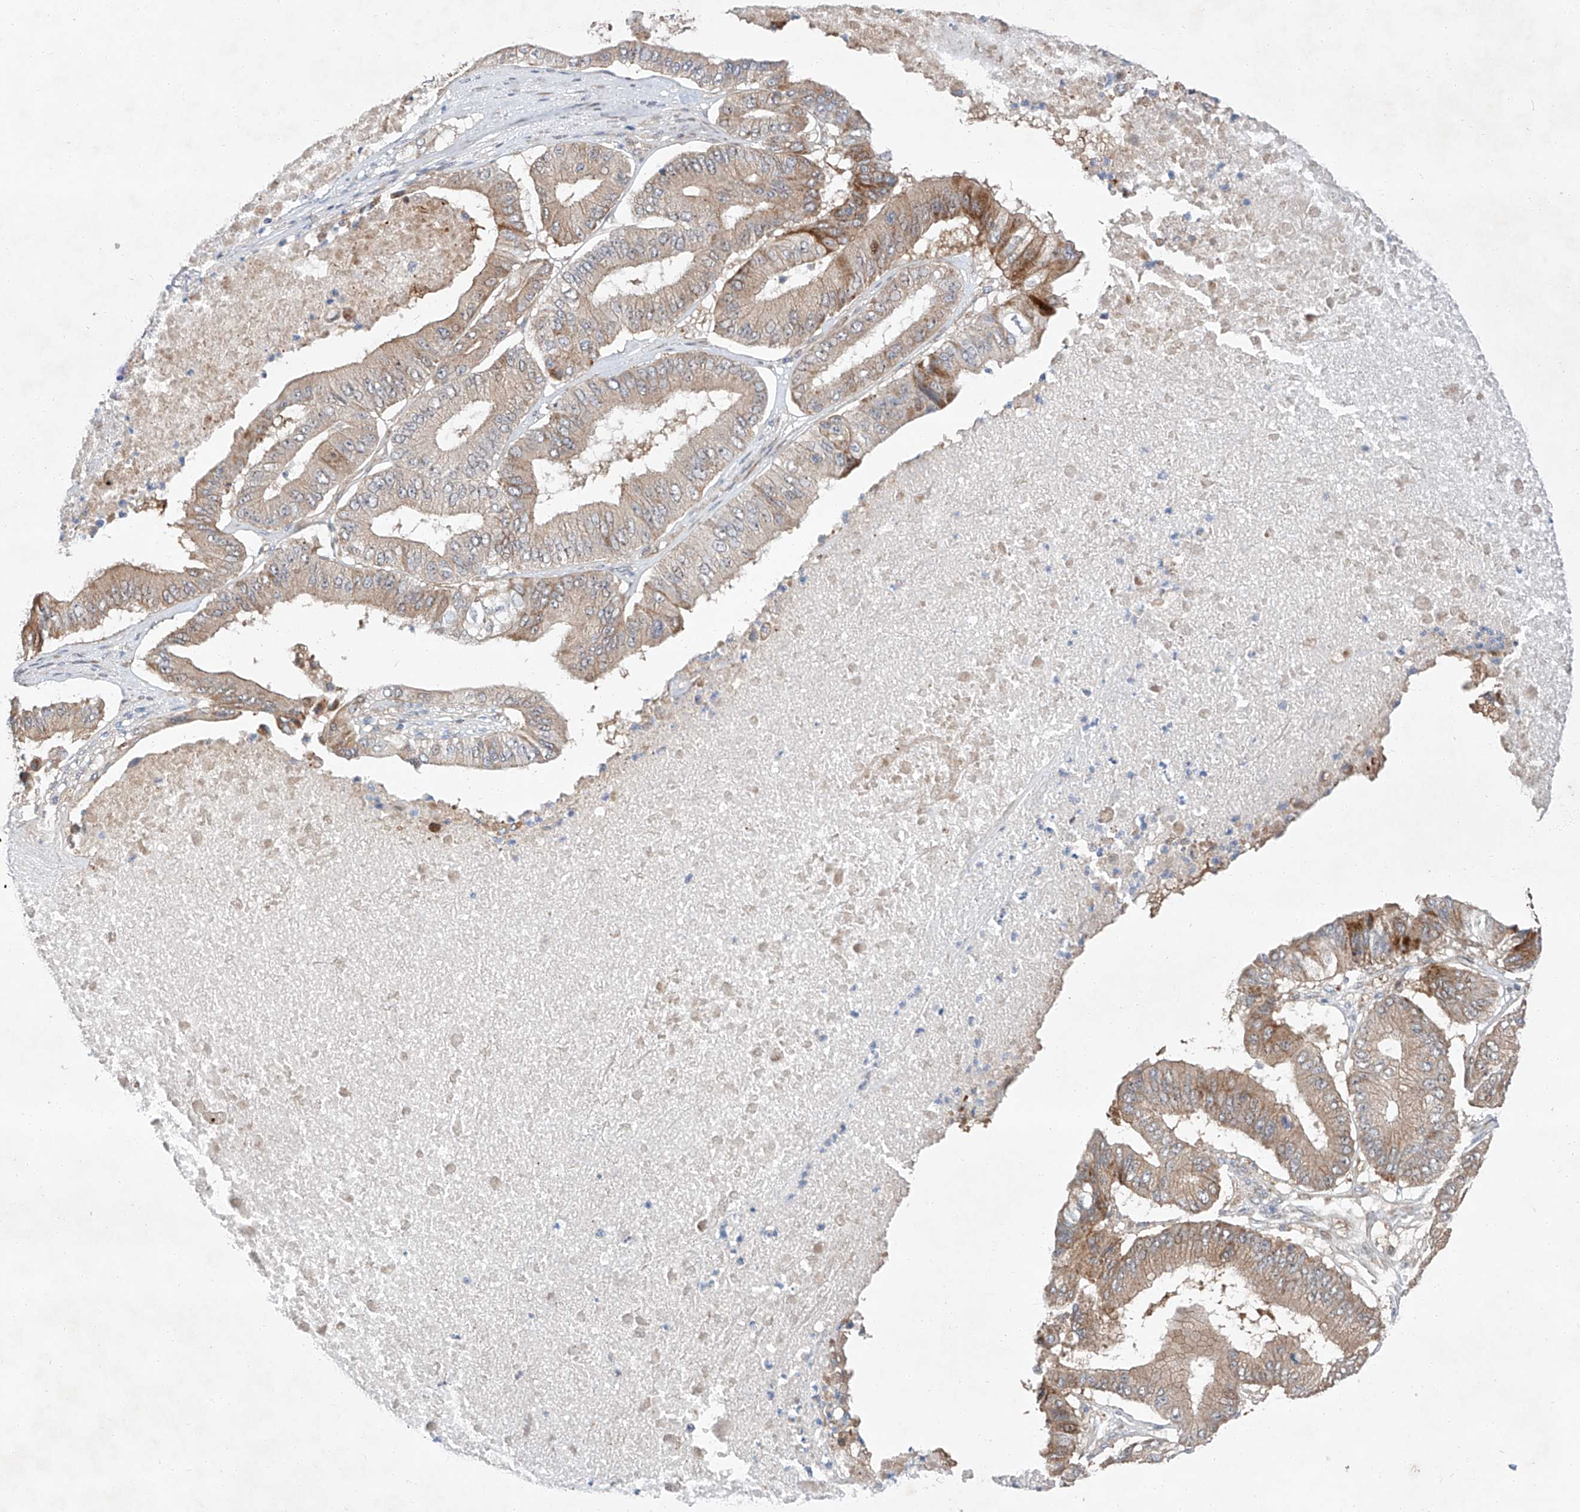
{"staining": {"intensity": "strong", "quantity": "25%-75%", "location": "cytoplasmic/membranous"}, "tissue": "pancreatic cancer", "cell_type": "Tumor cells", "image_type": "cancer", "snomed": [{"axis": "morphology", "description": "Adenocarcinoma, NOS"}, {"axis": "topography", "description": "Pancreas"}], "caption": "Pancreatic adenocarcinoma was stained to show a protein in brown. There is high levels of strong cytoplasmic/membranous expression in approximately 25%-75% of tumor cells. Ihc stains the protein of interest in brown and the nuclei are stained blue.", "gene": "USF3", "patient": {"sex": "female", "age": 77}}